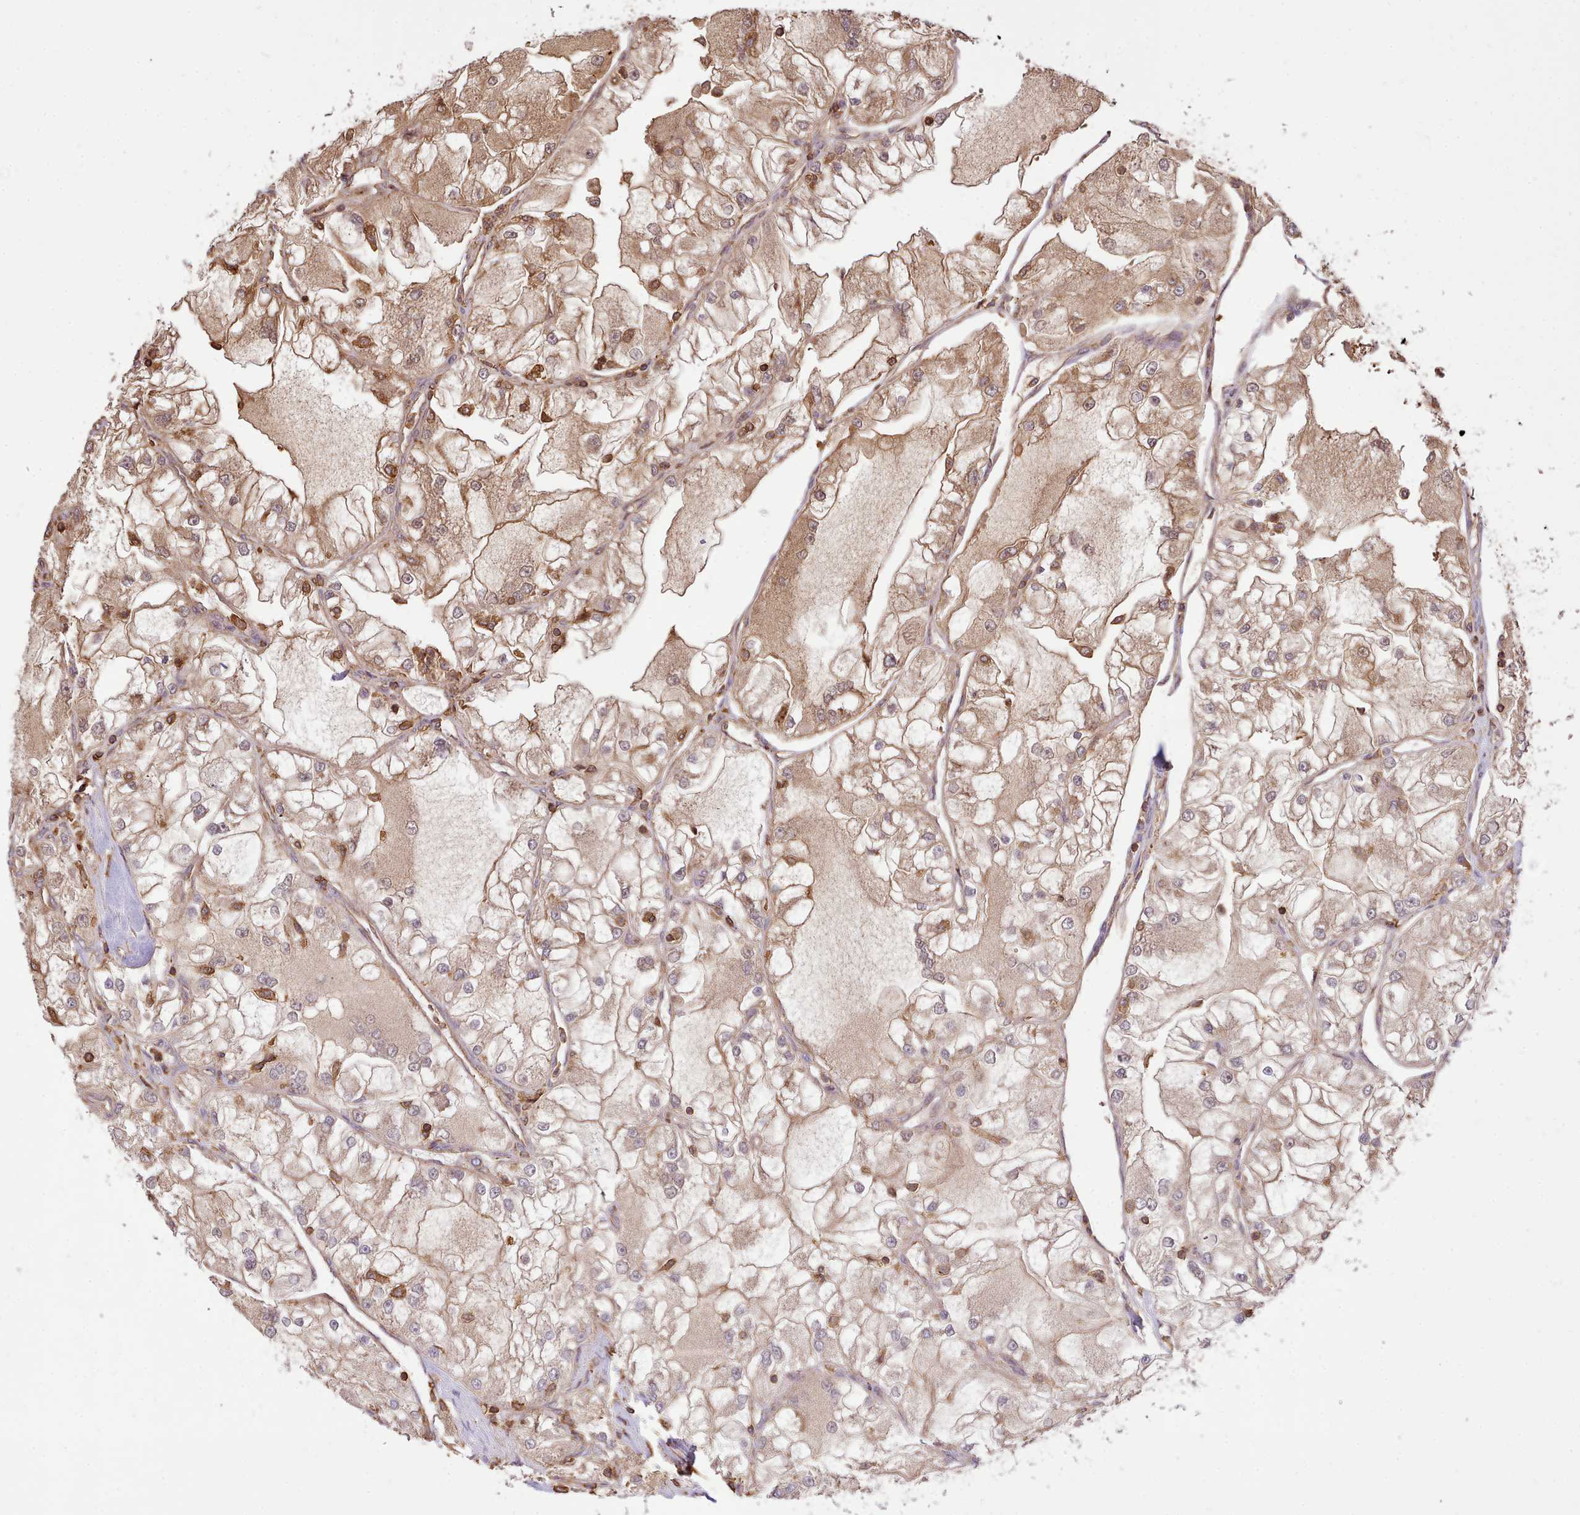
{"staining": {"intensity": "moderate", "quantity": ">75%", "location": "cytoplasmic/membranous"}, "tissue": "renal cancer", "cell_type": "Tumor cells", "image_type": "cancer", "snomed": [{"axis": "morphology", "description": "Adenocarcinoma, NOS"}, {"axis": "topography", "description": "Kidney"}], "caption": "A medium amount of moderate cytoplasmic/membranous positivity is present in approximately >75% of tumor cells in renal adenocarcinoma tissue.", "gene": "CAPZA1", "patient": {"sex": "female", "age": 72}}